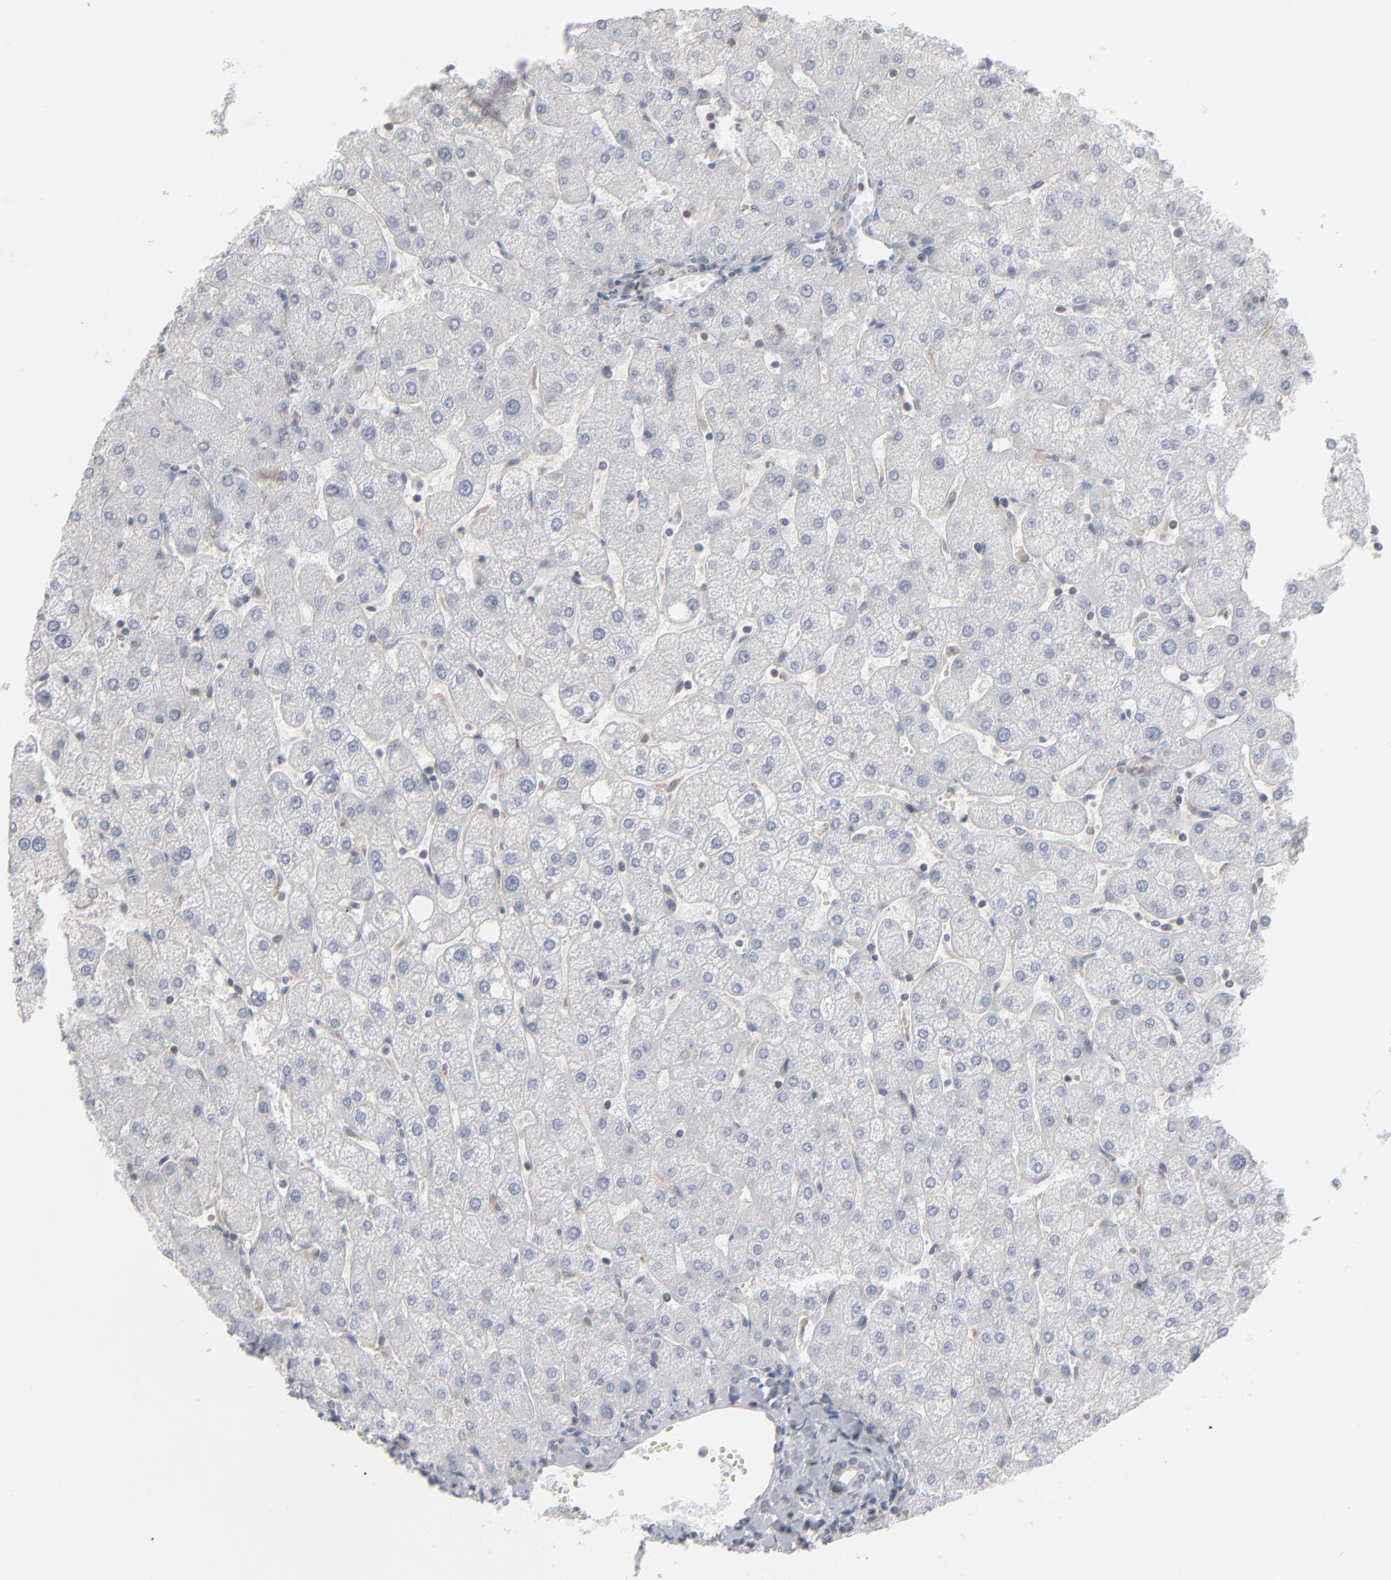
{"staining": {"intensity": "negative", "quantity": "none", "location": "none"}, "tissue": "liver", "cell_type": "Cholangiocytes", "image_type": "normal", "snomed": [{"axis": "morphology", "description": "Normal tissue, NOS"}, {"axis": "topography", "description": "Liver"}], "caption": "Immunohistochemistry of benign liver demonstrates no positivity in cholangiocytes.", "gene": "STAT4", "patient": {"sex": "male", "age": 67}}